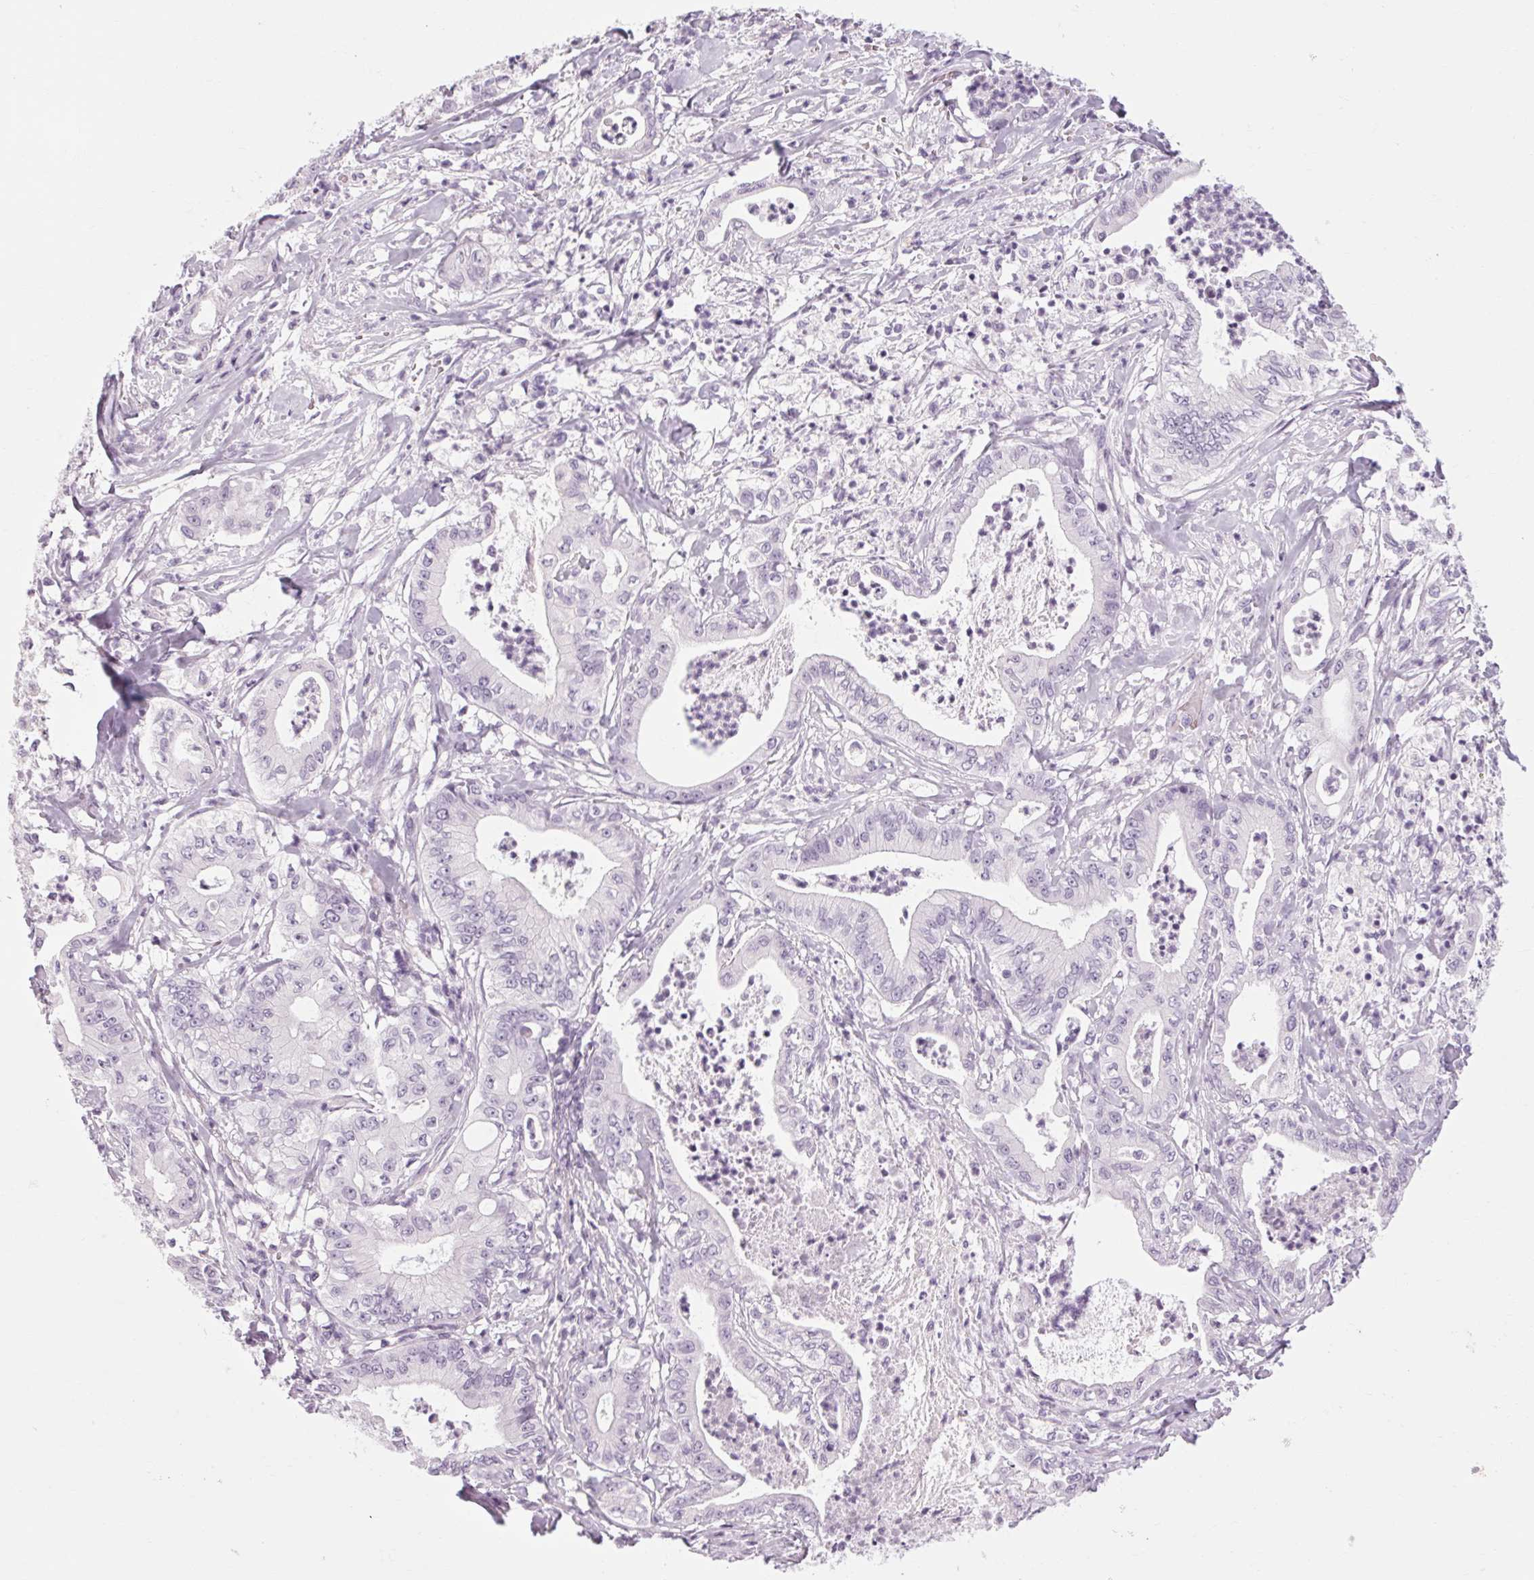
{"staining": {"intensity": "negative", "quantity": "none", "location": "none"}, "tissue": "pancreatic cancer", "cell_type": "Tumor cells", "image_type": "cancer", "snomed": [{"axis": "morphology", "description": "Adenocarcinoma, NOS"}, {"axis": "topography", "description": "Pancreas"}], "caption": "The micrograph exhibits no significant positivity in tumor cells of pancreatic cancer (adenocarcinoma).", "gene": "POMC", "patient": {"sex": "male", "age": 71}}